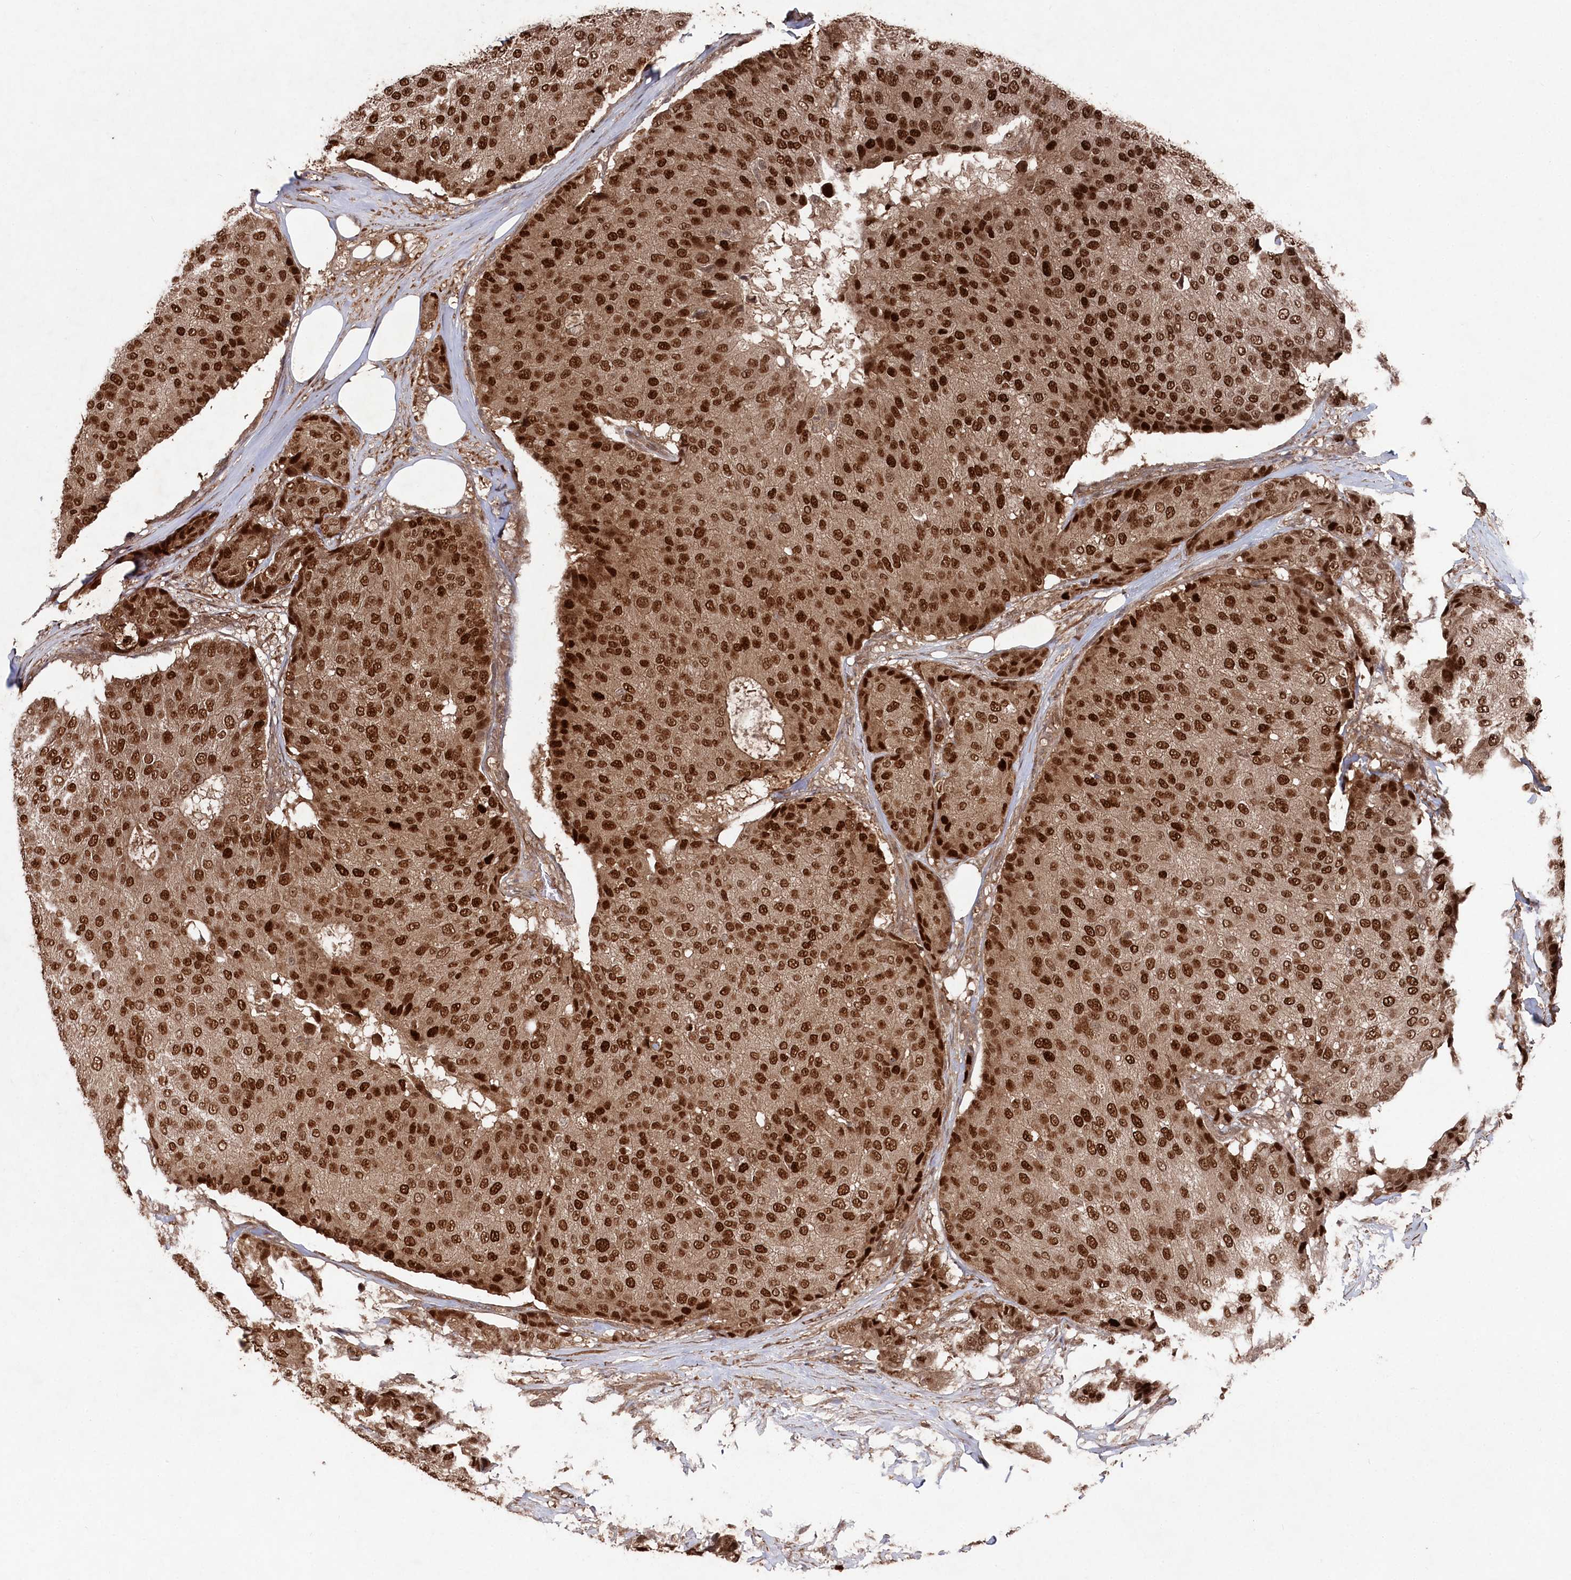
{"staining": {"intensity": "strong", "quantity": ">75%", "location": "nuclear"}, "tissue": "breast cancer", "cell_type": "Tumor cells", "image_type": "cancer", "snomed": [{"axis": "morphology", "description": "Duct carcinoma"}, {"axis": "topography", "description": "Breast"}], "caption": "Invasive ductal carcinoma (breast) stained with DAB IHC shows high levels of strong nuclear positivity in about >75% of tumor cells.", "gene": "BORCS7", "patient": {"sex": "female", "age": 75}}